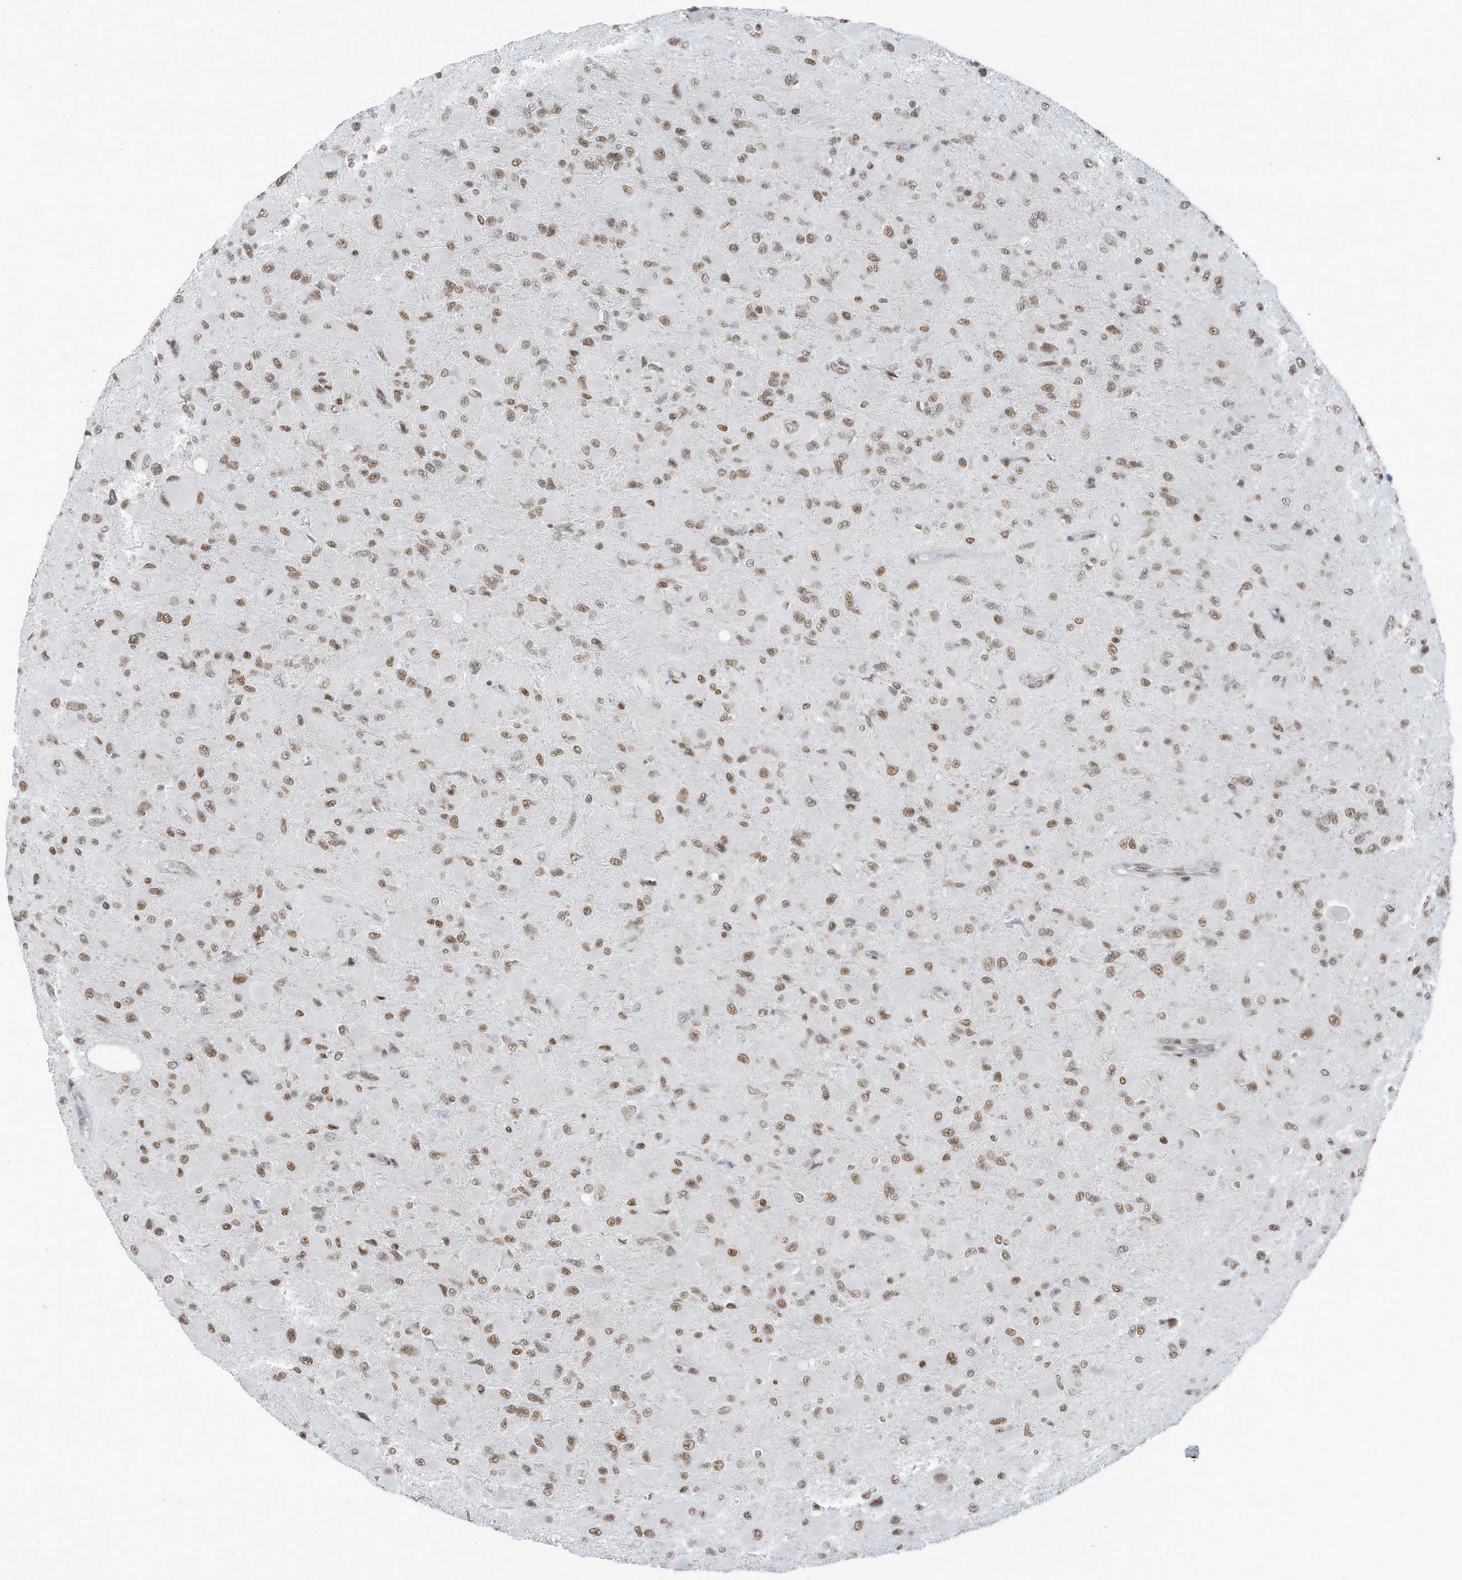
{"staining": {"intensity": "moderate", "quantity": ">75%", "location": "nuclear"}, "tissue": "glioma", "cell_type": "Tumor cells", "image_type": "cancer", "snomed": [{"axis": "morphology", "description": "Glioma, malignant, High grade"}, {"axis": "topography", "description": "Cerebral cortex"}], "caption": "This histopathology image displays immunohistochemistry staining of malignant high-grade glioma, with medium moderate nuclear staining in about >75% of tumor cells.", "gene": "DBR1", "patient": {"sex": "female", "age": 36}}